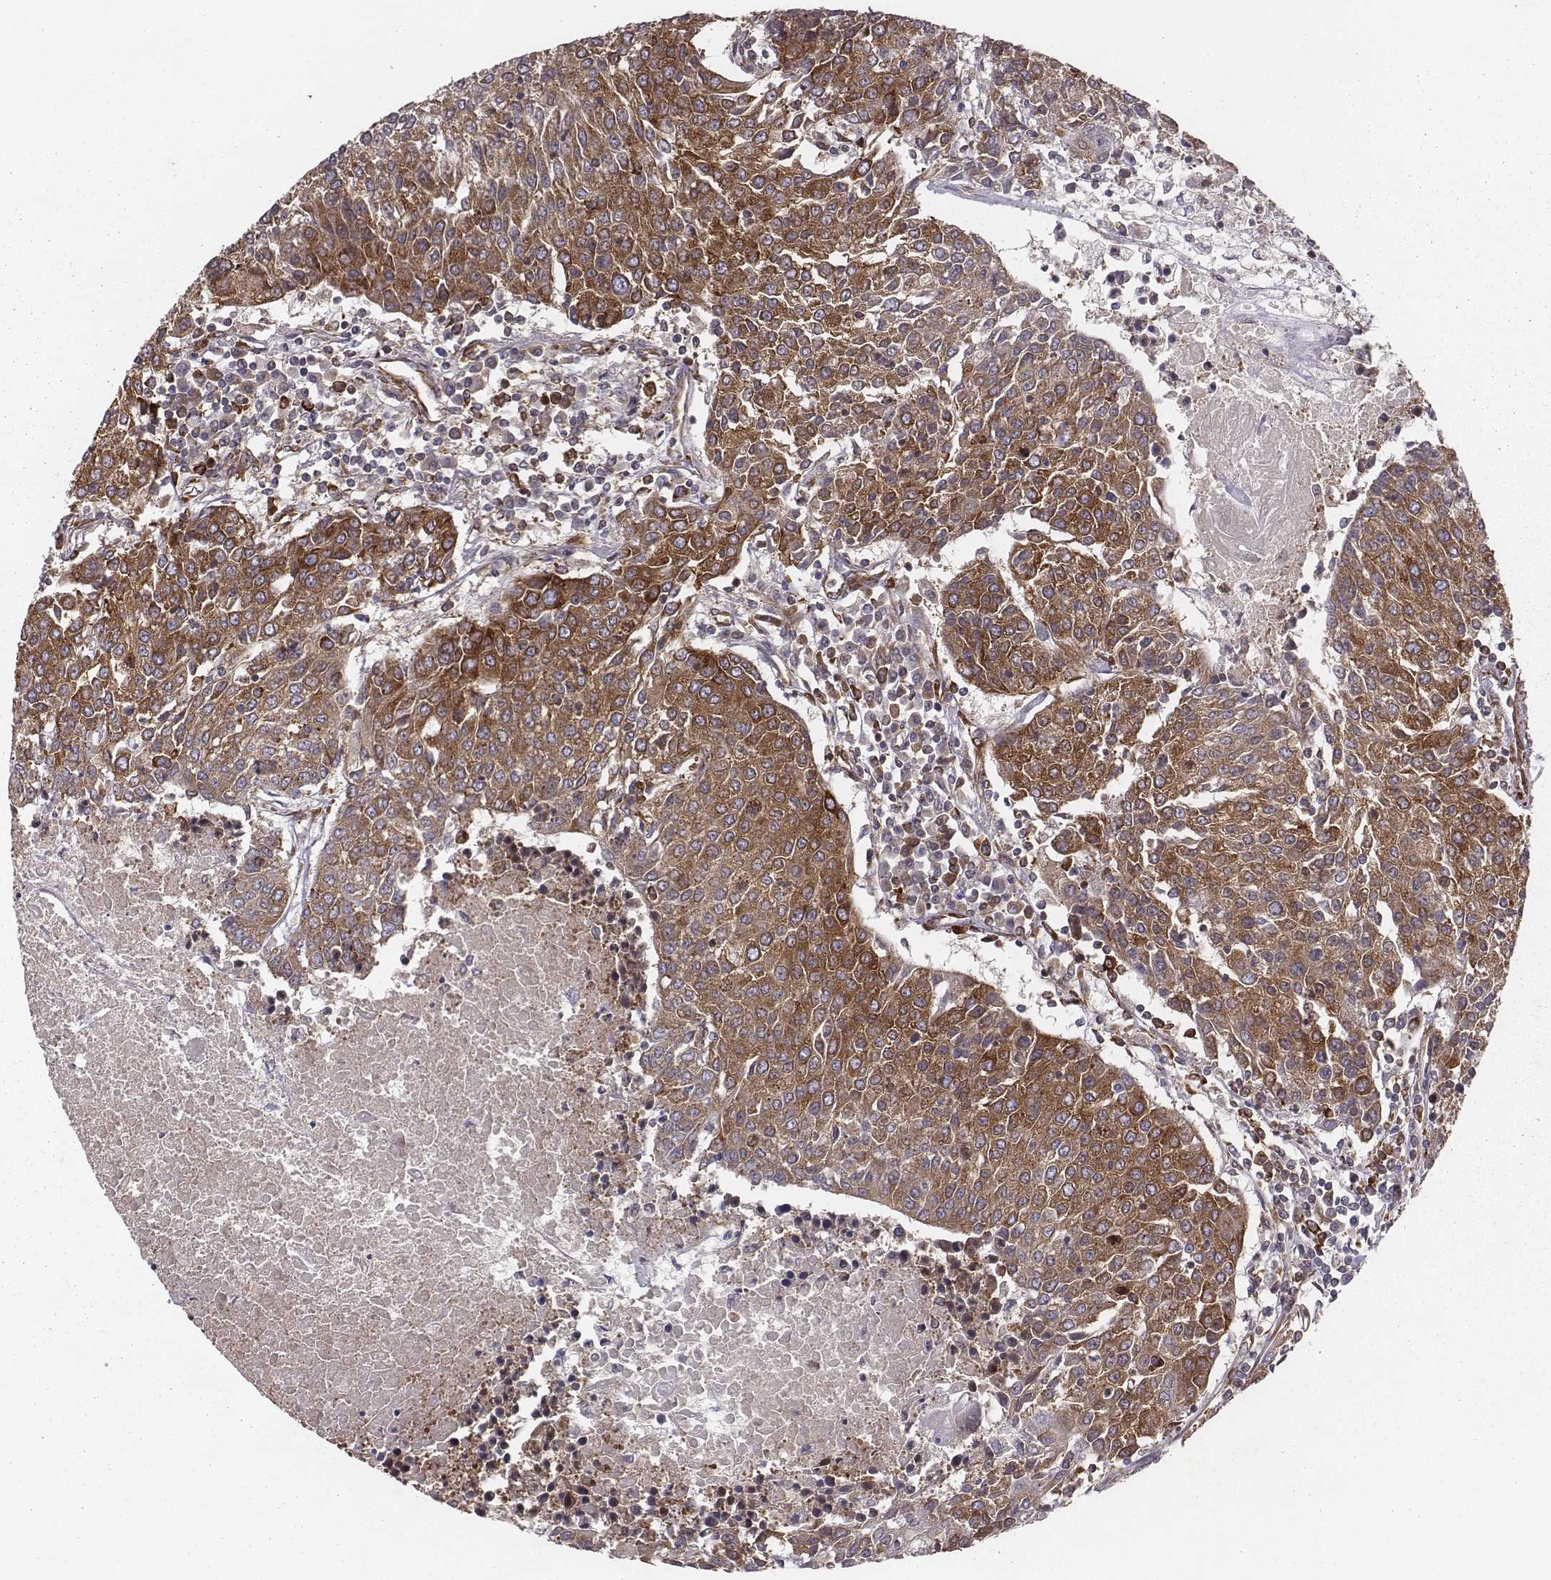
{"staining": {"intensity": "moderate", "quantity": ">75%", "location": "cytoplasmic/membranous"}, "tissue": "urothelial cancer", "cell_type": "Tumor cells", "image_type": "cancer", "snomed": [{"axis": "morphology", "description": "Urothelial carcinoma, High grade"}, {"axis": "topography", "description": "Urinary bladder"}], "caption": "Immunohistochemical staining of human urothelial cancer exhibits moderate cytoplasmic/membranous protein positivity in approximately >75% of tumor cells.", "gene": "TXLNA", "patient": {"sex": "female", "age": 85}}